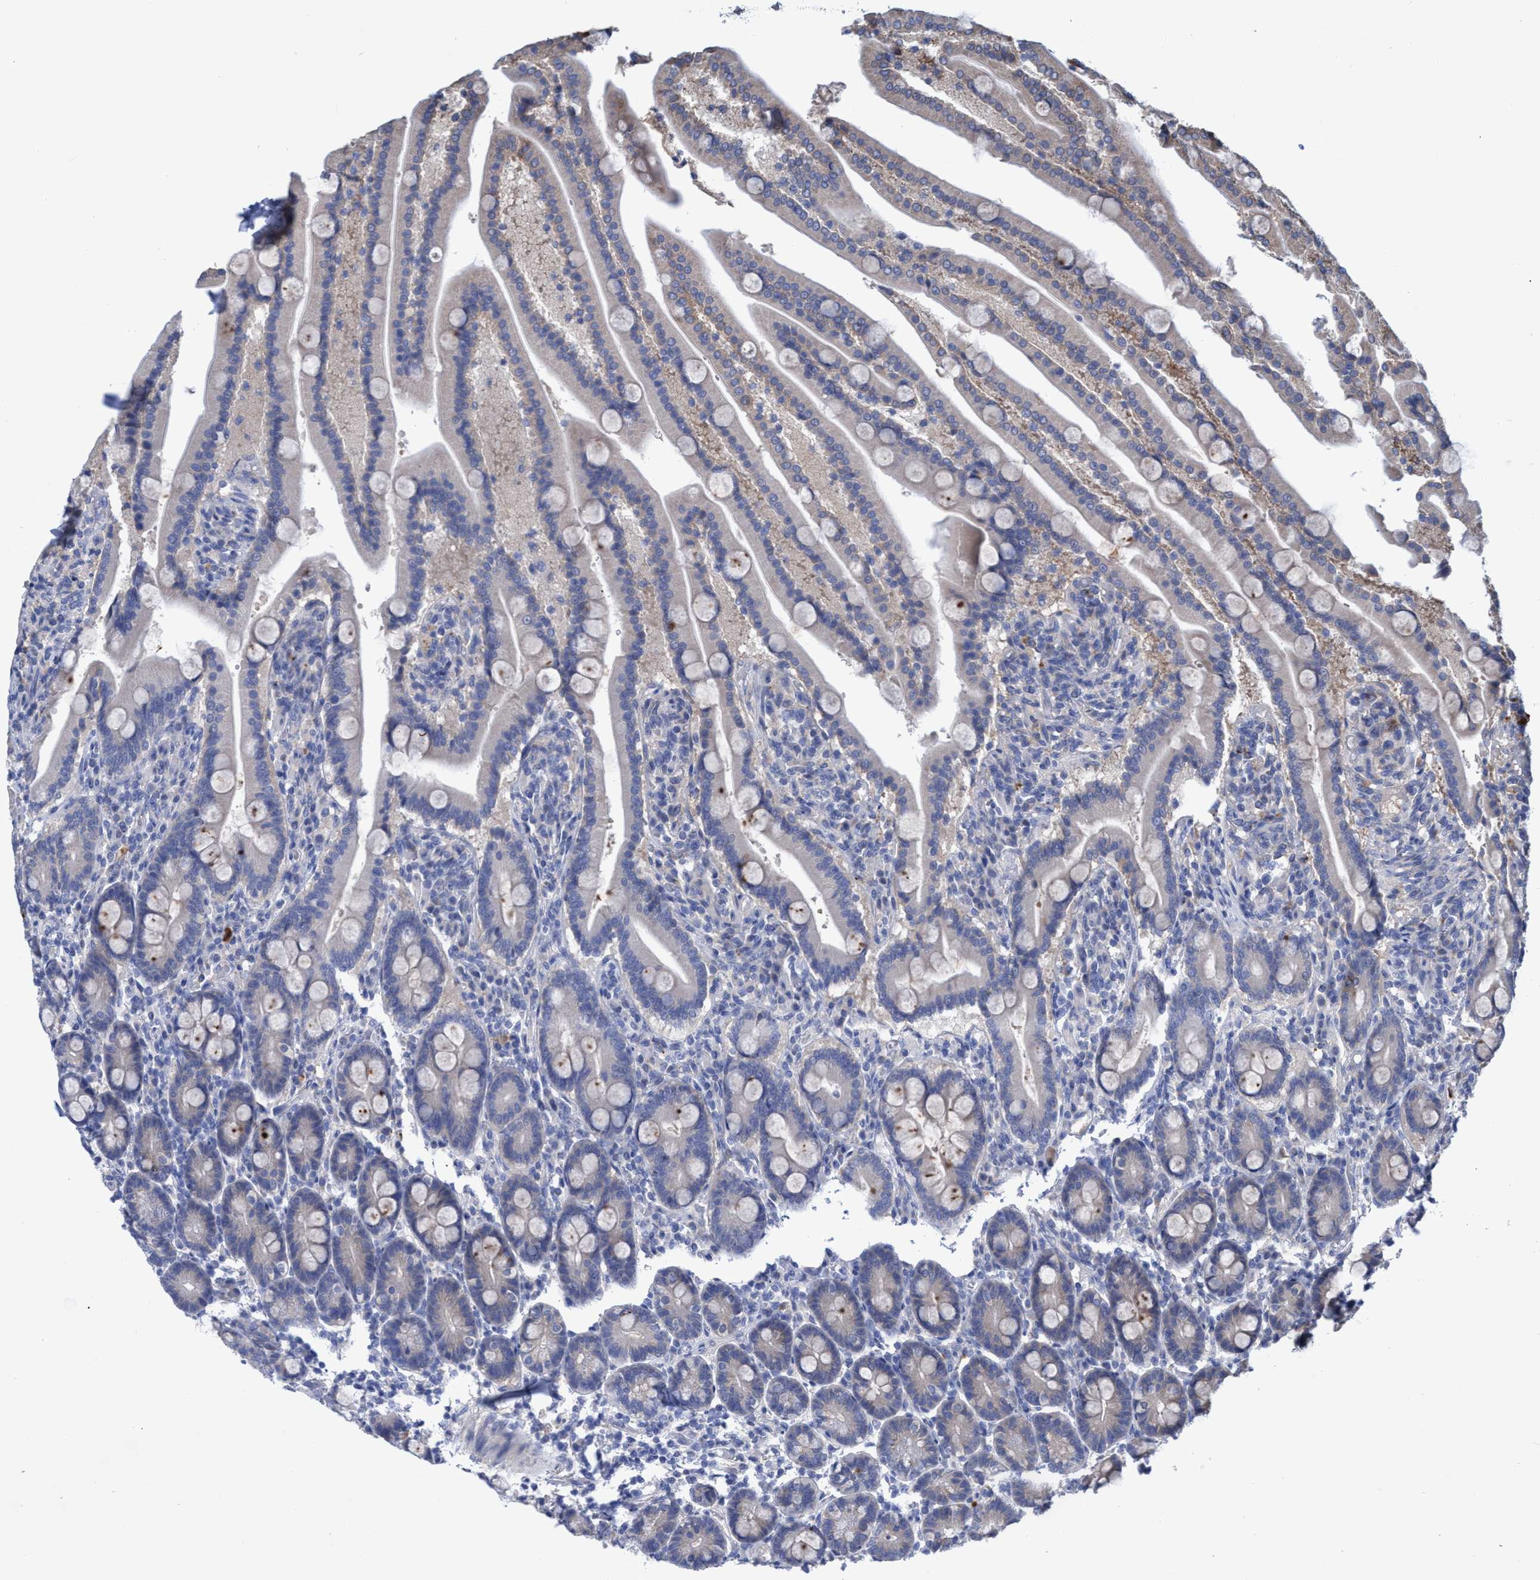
{"staining": {"intensity": "weak", "quantity": "<25%", "location": "cytoplasmic/membranous"}, "tissue": "duodenum", "cell_type": "Glandular cells", "image_type": "normal", "snomed": [{"axis": "morphology", "description": "Normal tissue, NOS"}, {"axis": "topography", "description": "Duodenum"}], "caption": "High magnification brightfield microscopy of unremarkable duodenum stained with DAB (3,3'-diaminobenzidine) (brown) and counterstained with hematoxylin (blue): glandular cells show no significant staining.", "gene": "SVEP1", "patient": {"sex": "male", "age": 54}}